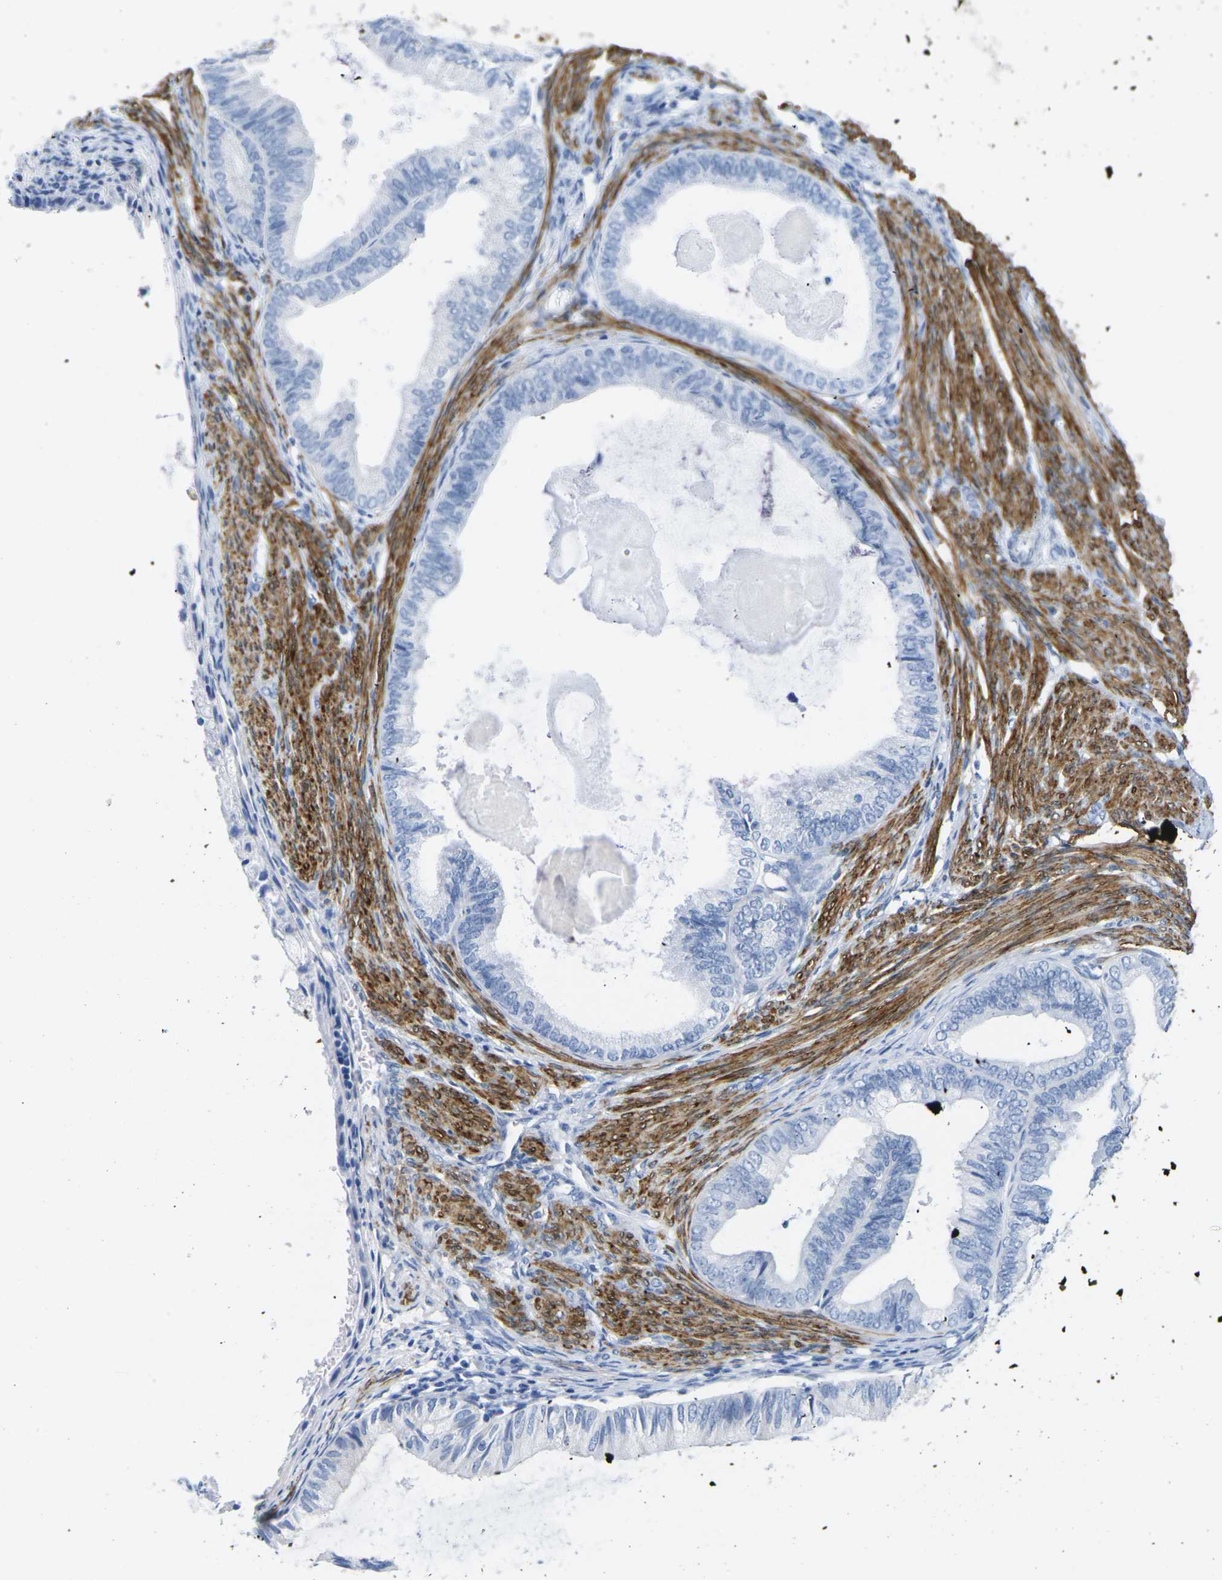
{"staining": {"intensity": "negative", "quantity": "none", "location": "none"}, "tissue": "endometrial cancer", "cell_type": "Tumor cells", "image_type": "cancer", "snomed": [{"axis": "morphology", "description": "Adenocarcinoma, NOS"}, {"axis": "topography", "description": "Endometrium"}], "caption": "Histopathology image shows no significant protein positivity in tumor cells of endometrial cancer (adenocarcinoma).", "gene": "CNN1", "patient": {"sex": "female", "age": 86}}